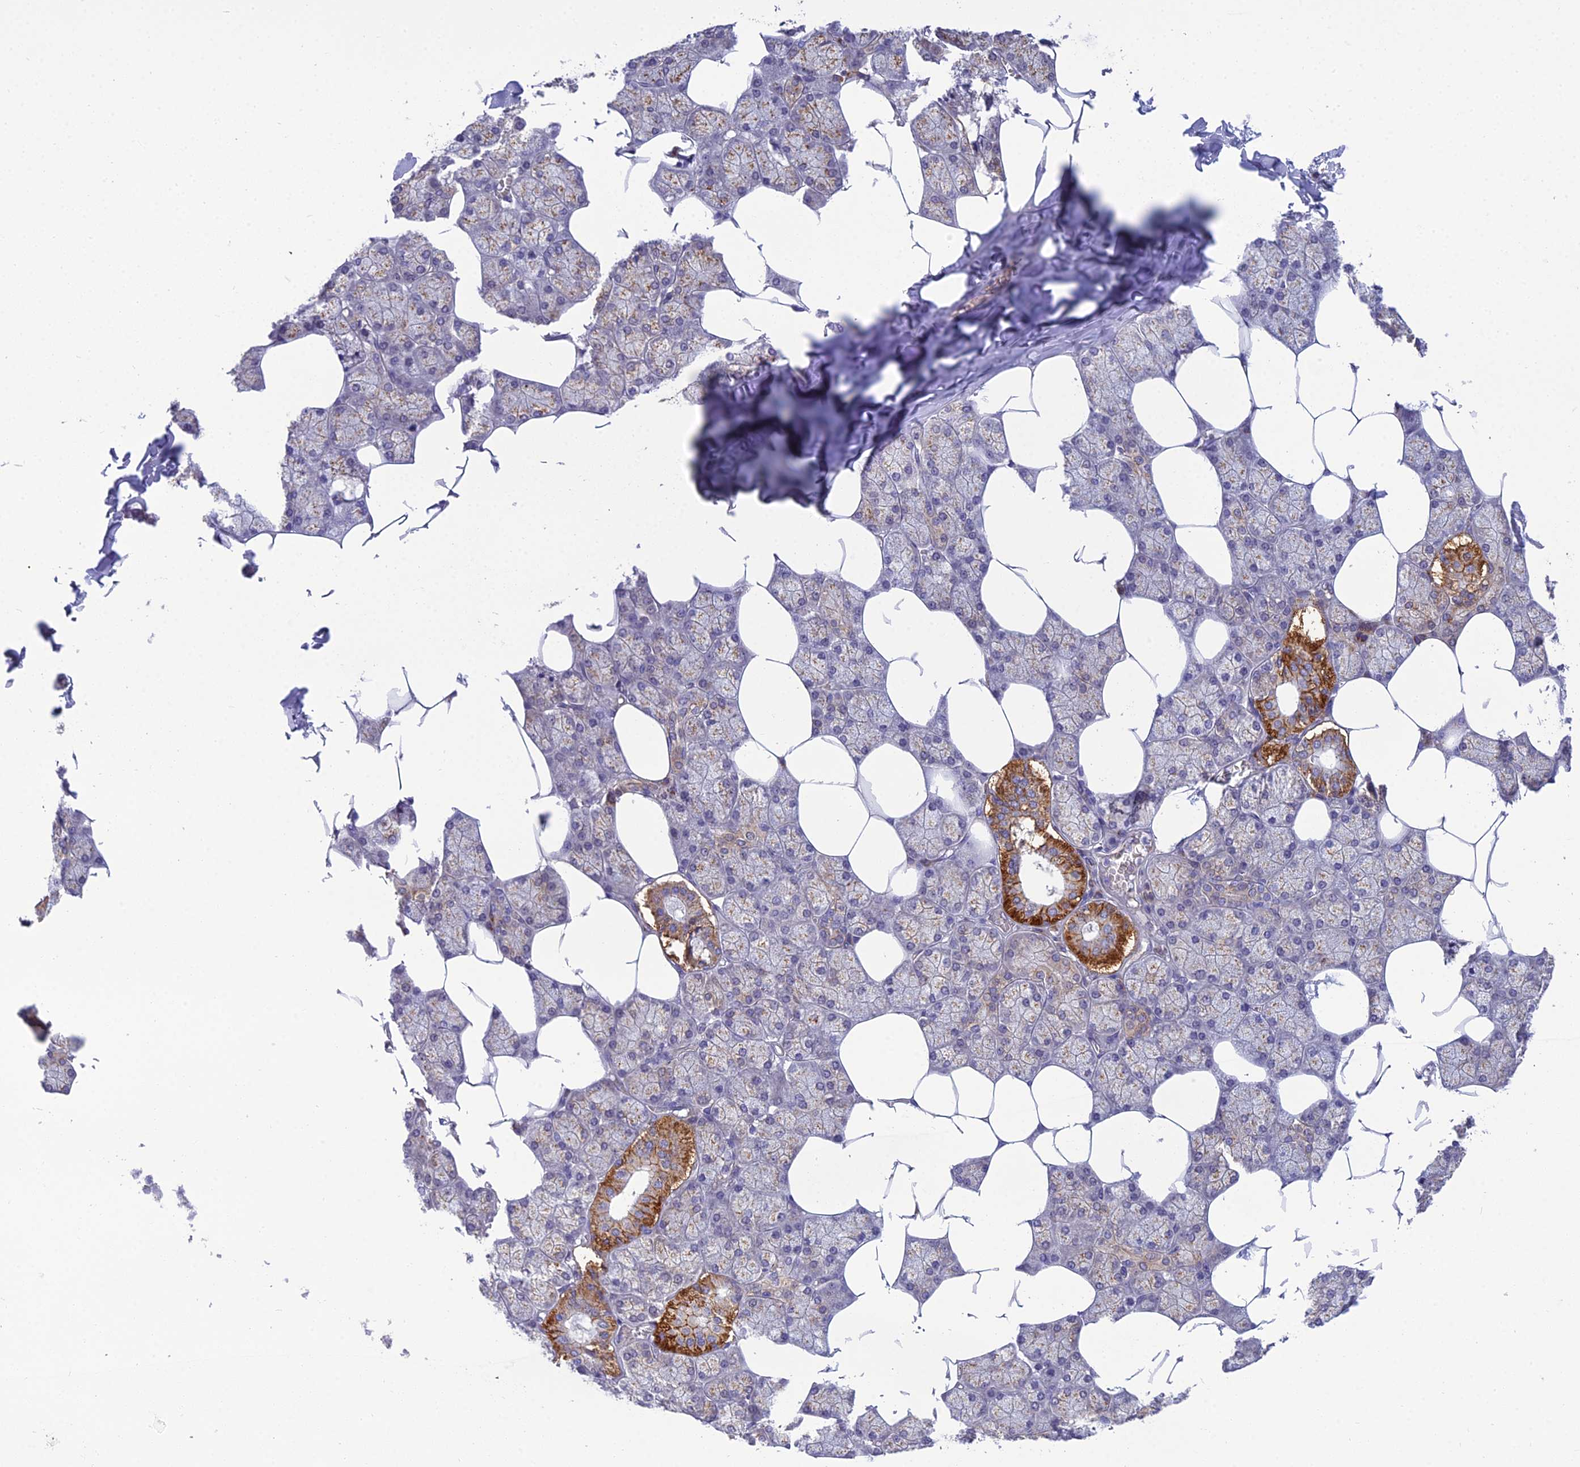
{"staining": {"intensity": "strong", "quantity": "25%-75%", "location": "cytoplasmic/membranous"}, "tissue": "salivary gland", "cell_type": "Glandular cells", "image_type": "normal", "snomed": [{"axis": "morphology", "description": "Normal tissue, NOS"}, {"axis": "topography", "description": "Salivary gland"}], "caption": "Brown immunohistochemical staining in normal salivary gland displays strong cytoplasmic/membranous expression in about 25%-75% of glandular cells.", "gene": "GOLPH3", "patient": {"sex": "male", "age": 62}}